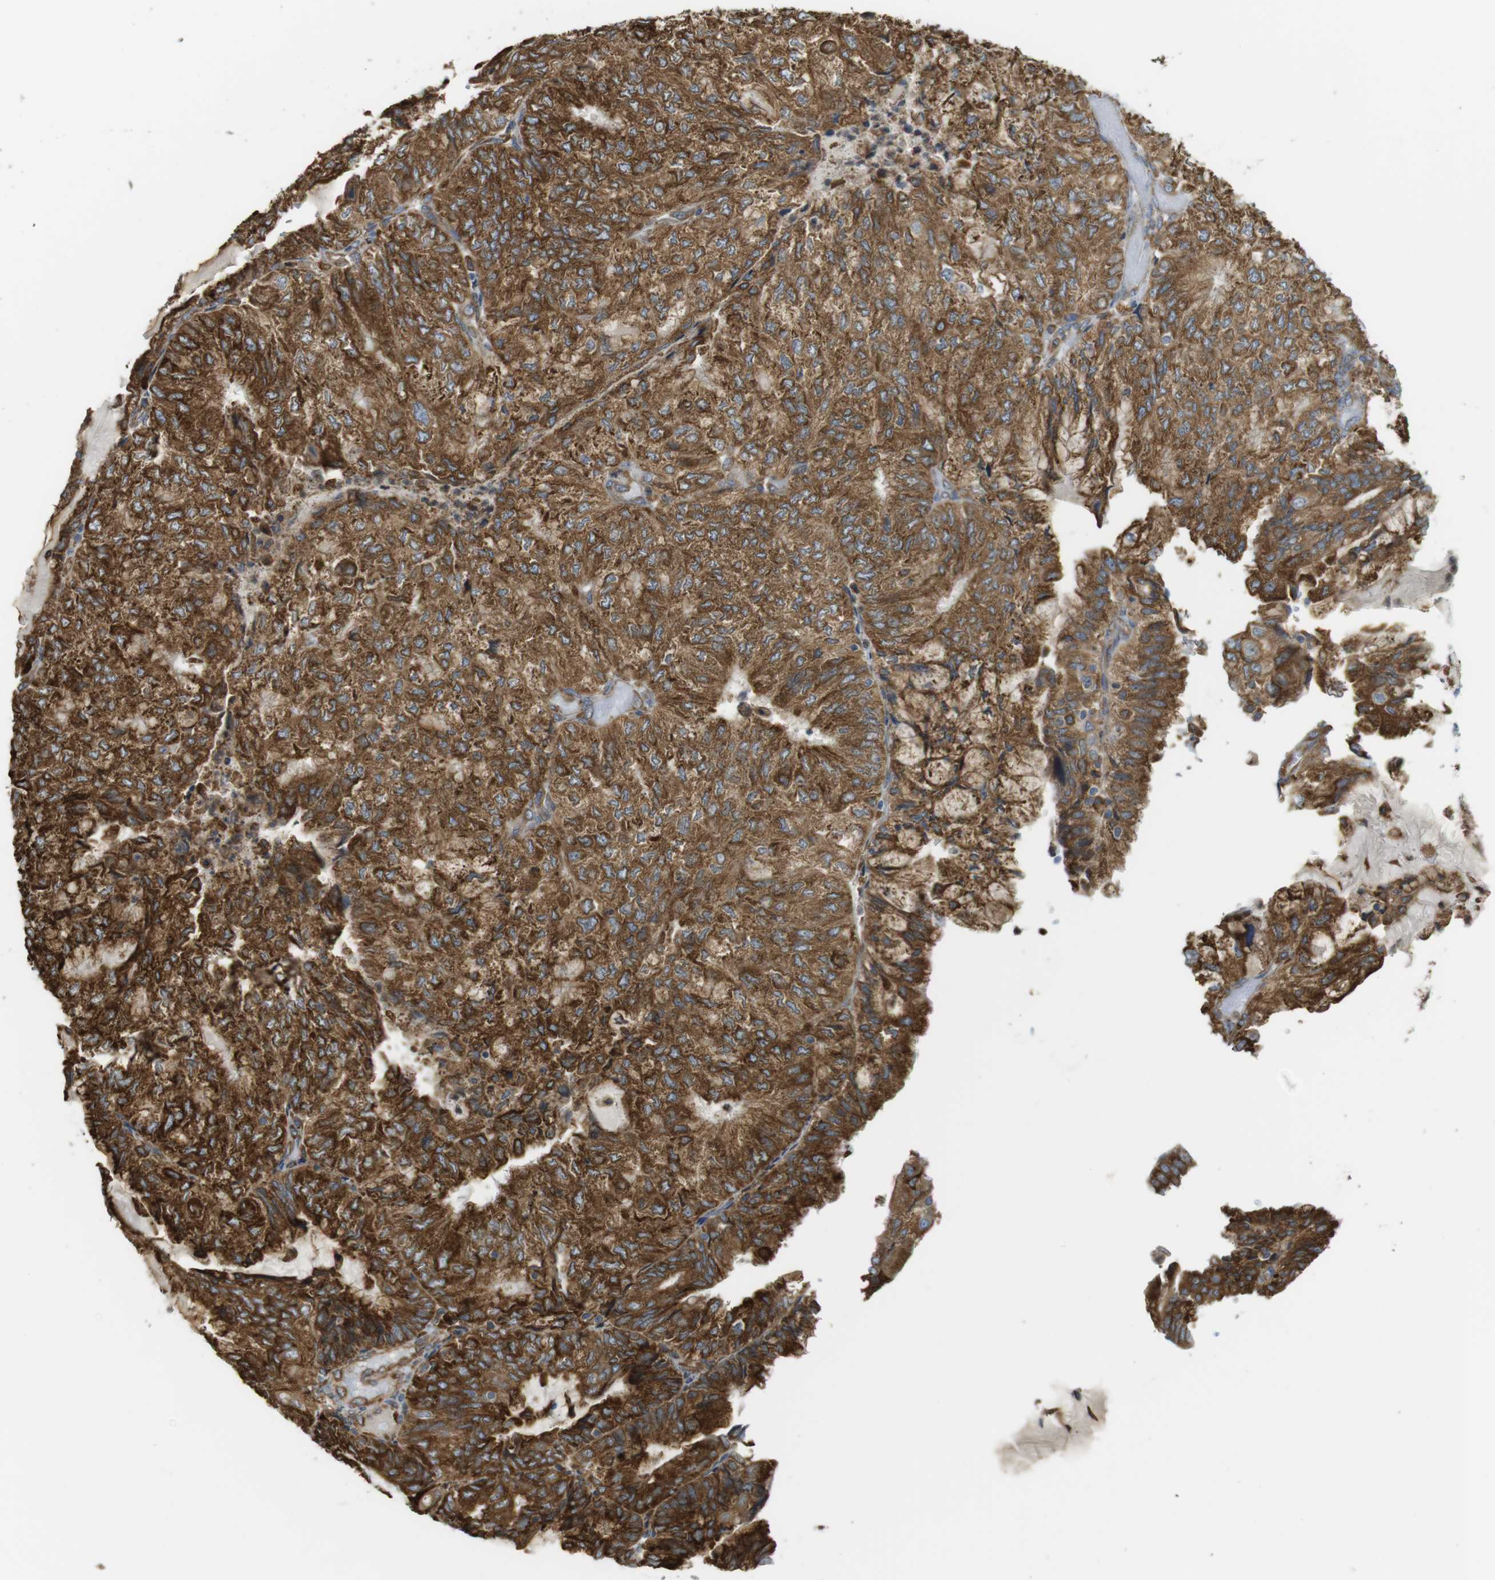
{"staining": {"intensity": "strong", "quantity": ">75%", "location": "cytoplasmic/membranous"}, "tissue": "endometrial cancer", "cell_type": "Tumor cells", "image_type": "cancer", "snomed": [{"axis": "morphology", "description": "Adenocarcinoma, NOS"}, {"axis": "topography", "description": "Endometrium"}], "caption": "IHC of endometrial adenocarcinoma reveals high levels of strong cytoplasmic/membranous expression in approximately >75% of tumor cells.", "gene": "MBOAT2", "patient": {"sex": "female", "age": 81}}